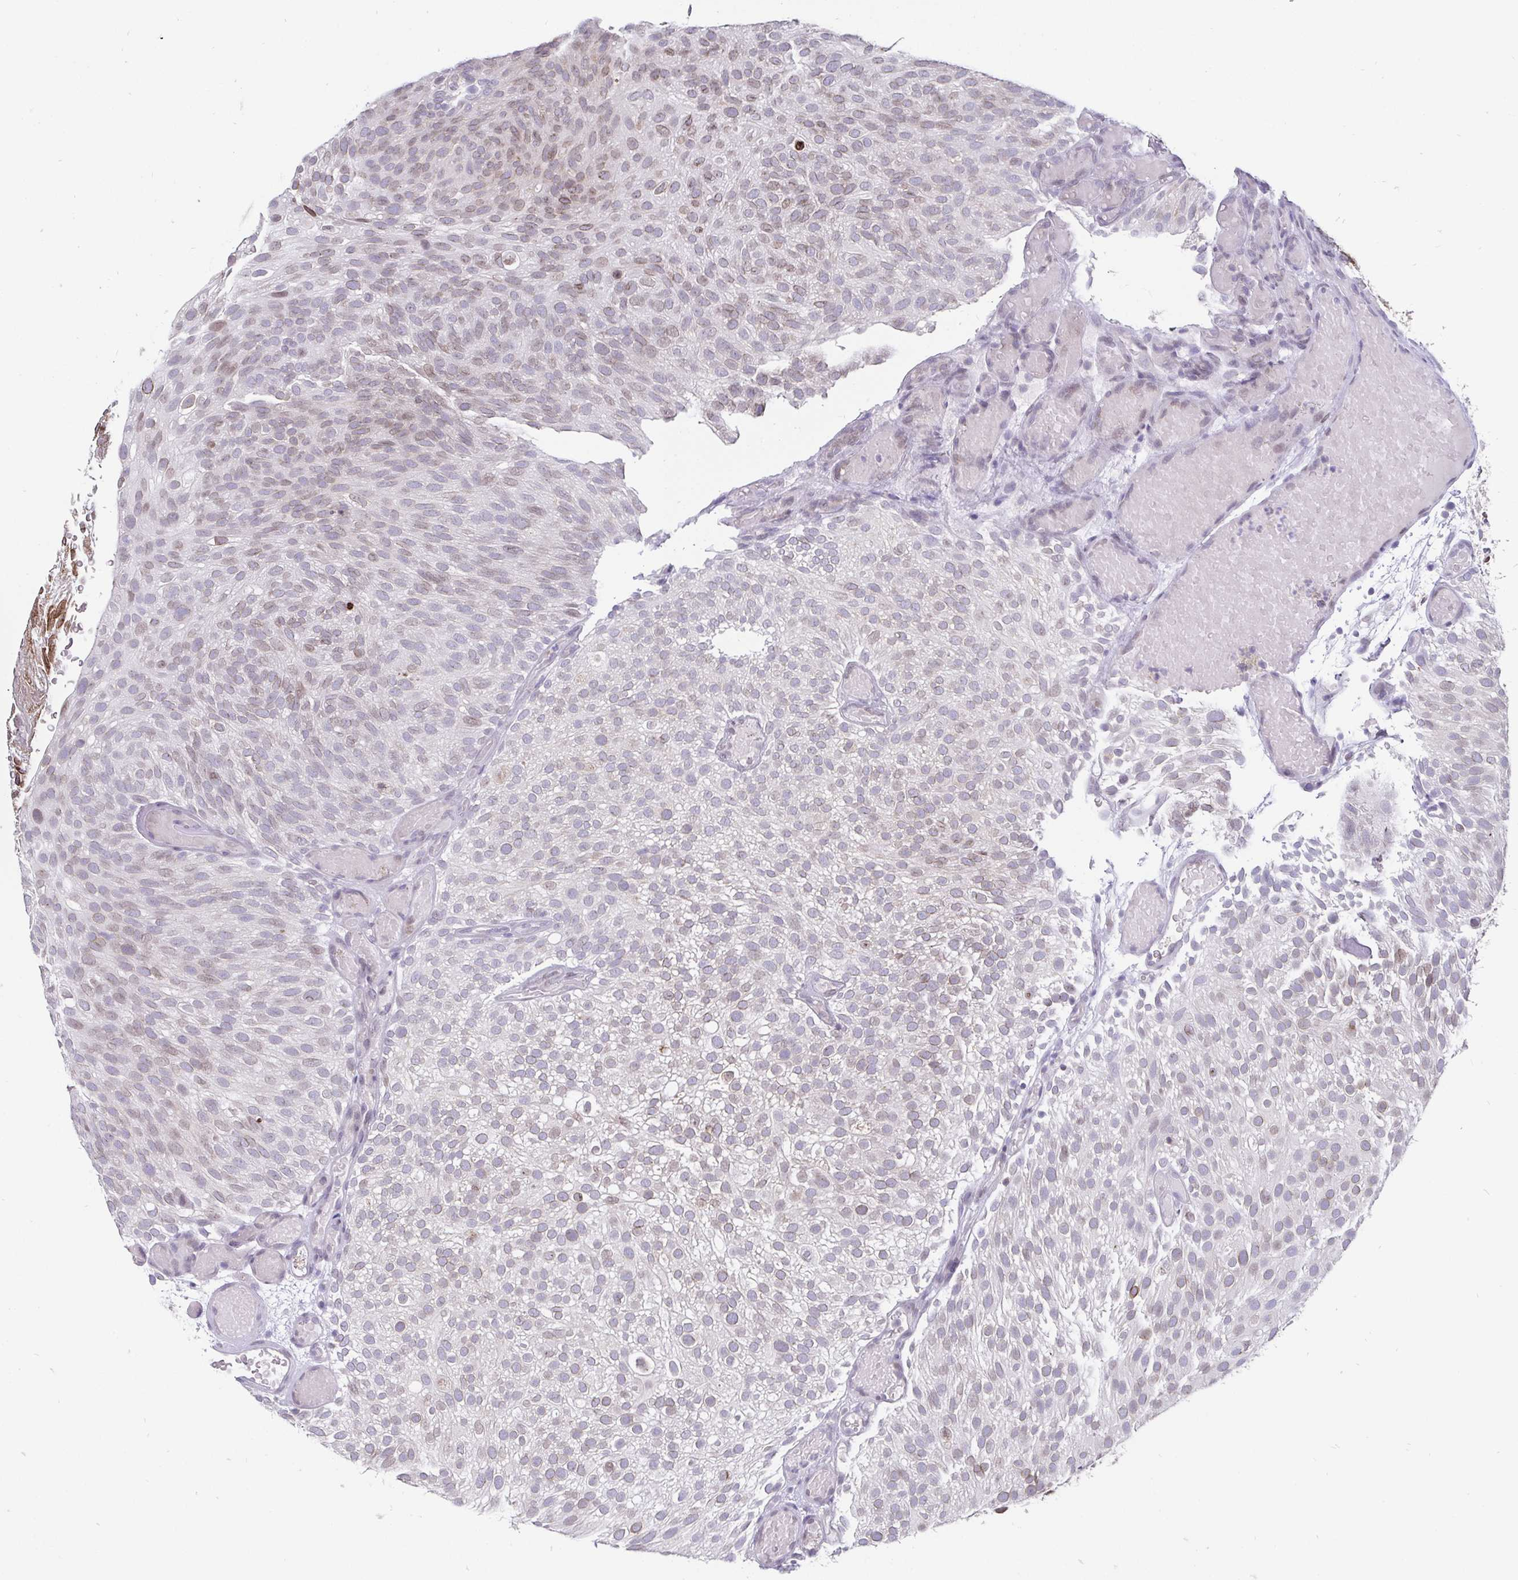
{"staining": {"intensity": "weak", "quantity": "<25%", "location": "cytoplasmic/membranous,nuclear"}, "tissue": "urothelial cancer", "cell_type": "Tumor cells", "image_type": "cancer", "snomed": [{"axis": "morphology", "description": "Urothelial carcinoma, Low grade"}, {"axis": "topography", "description": "Urinary bladder"}], "caption": "Tumor cells are negative for protein expression in human urothelial carcinoma (low-grade). Nuclei are stained in blue.", "gene": "EMD", "patient": {"sex": "male", "age": 78}}